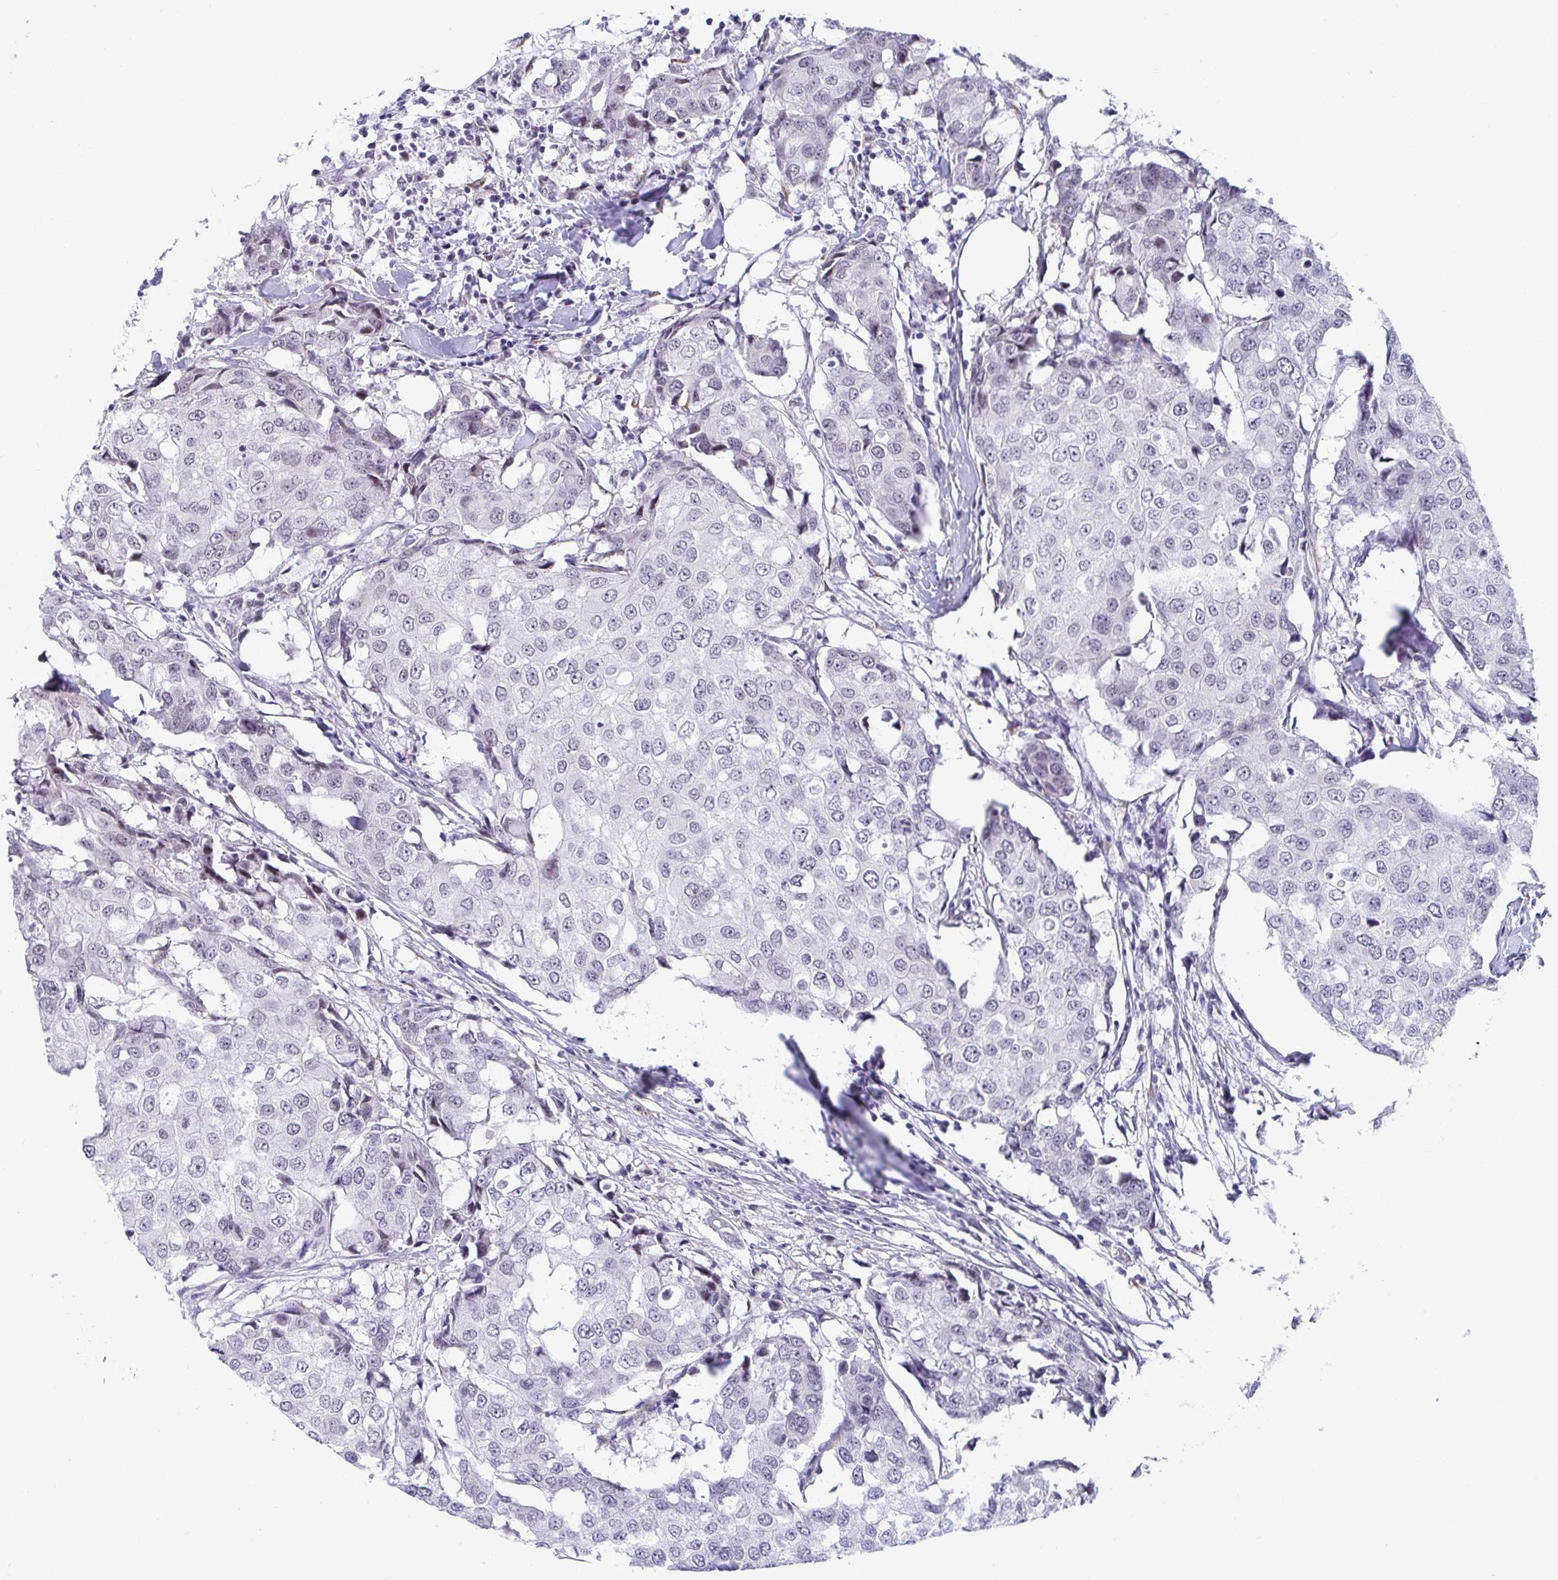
{"staining": {"intensity": "negative", "quantity": "none", "location": "none"}, "tissue": "breast cancer", "cell_type": "Tumor cells", "image_type": "cancer", "snomed": [{"axis": "morphology", "description": "Duct carcinoma"}, {"axis": "topography", "description": "Breast"}], "caption": "Tumor cells are negative for protein expression in human invasive ductal carcinoma (breast). (Stains: DAB IHC with hematoxylin counter stain, Microscopy: brightfield microscopy at high magnification).", "gene": "WDR72", "patient": {"sex": "female", "age": 27}}